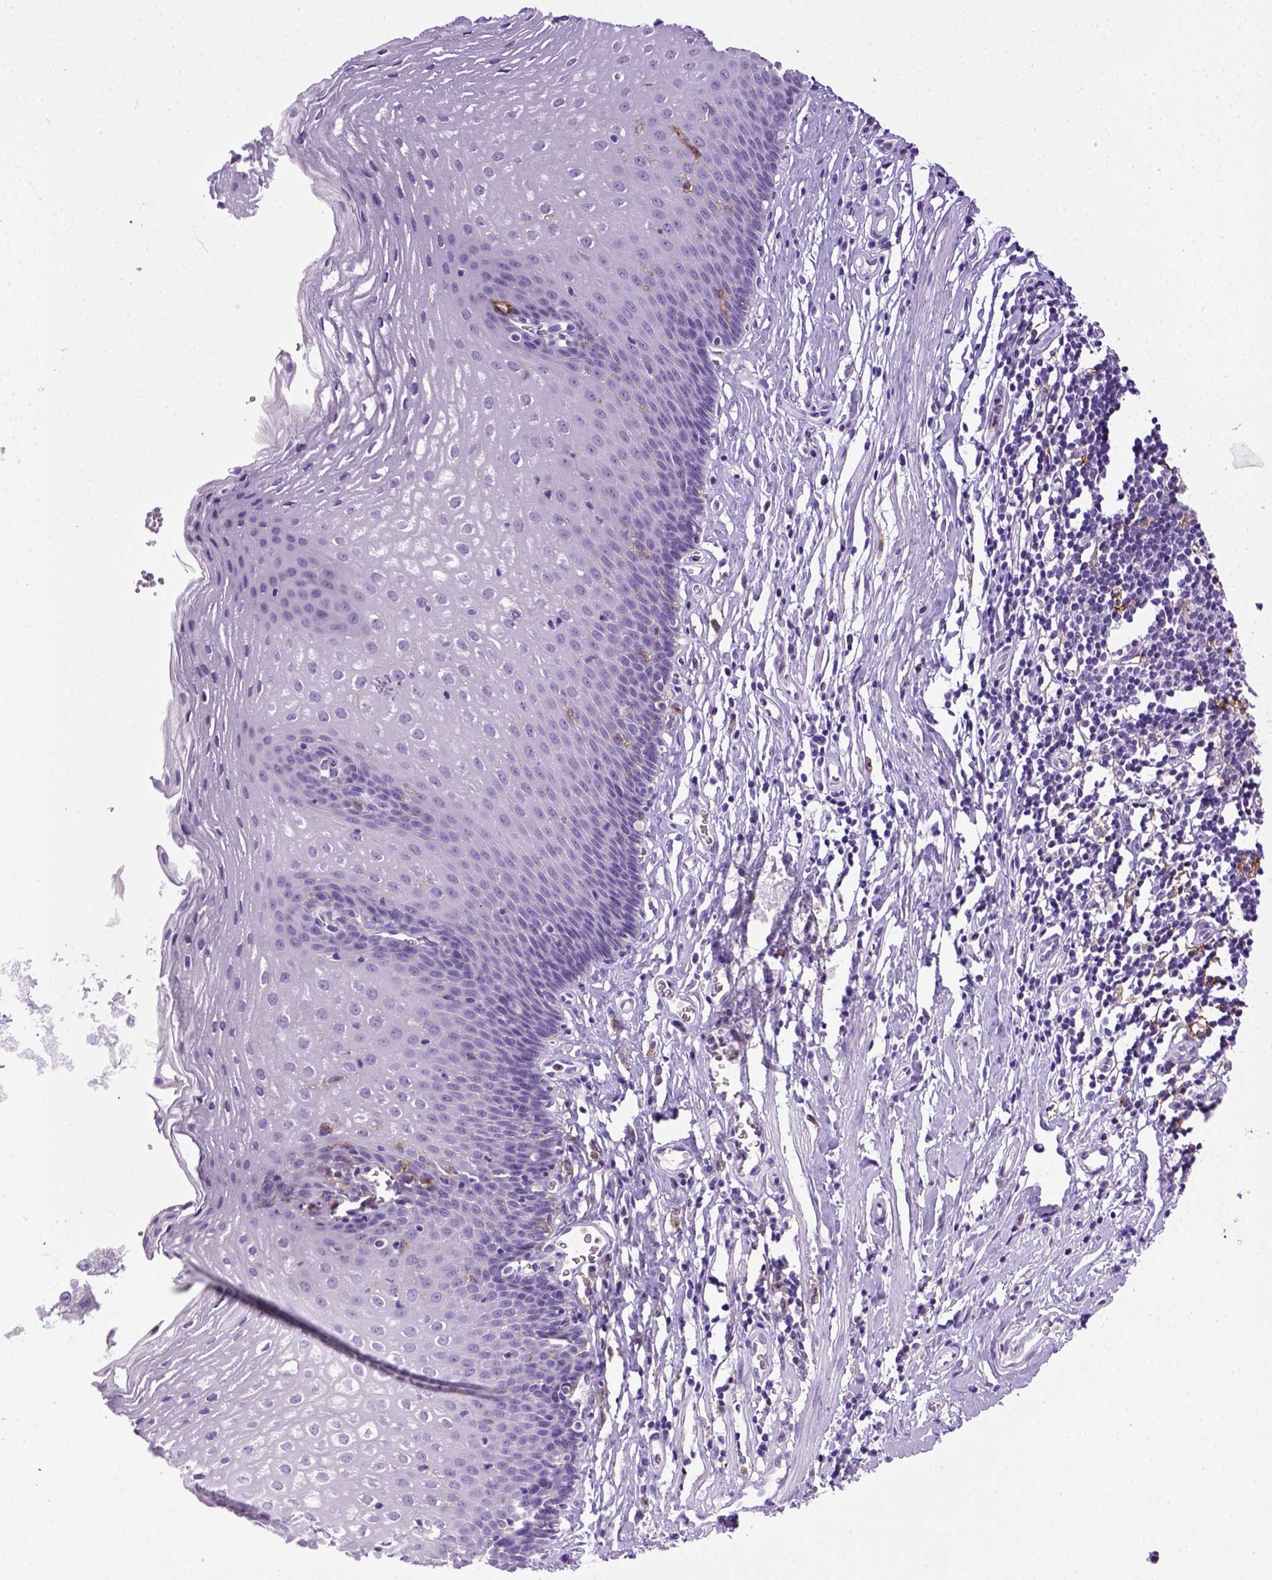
{"staining": {"intensity": "negative", "quantity": "none", "location": "none"}, "tissue": "esophagus", "cell_type": "Squamous epithelial cells", "image_type": "normal", "snomed": [{"axis": "morphology", "description": "Normal tissue, NOS"}, {"axis": "topography", "description": "Esophagus"}], "caption": "An IHC image of normal esophagus is shown. There is no staining in squamous epithelial cells of esophagus. (DAB (3,3'-diaminobenzidine) immunohistochemistry with hematoxylin counter stain).", "gene": "ITGAX", "patient": {"sex": "male", "age": 72}}